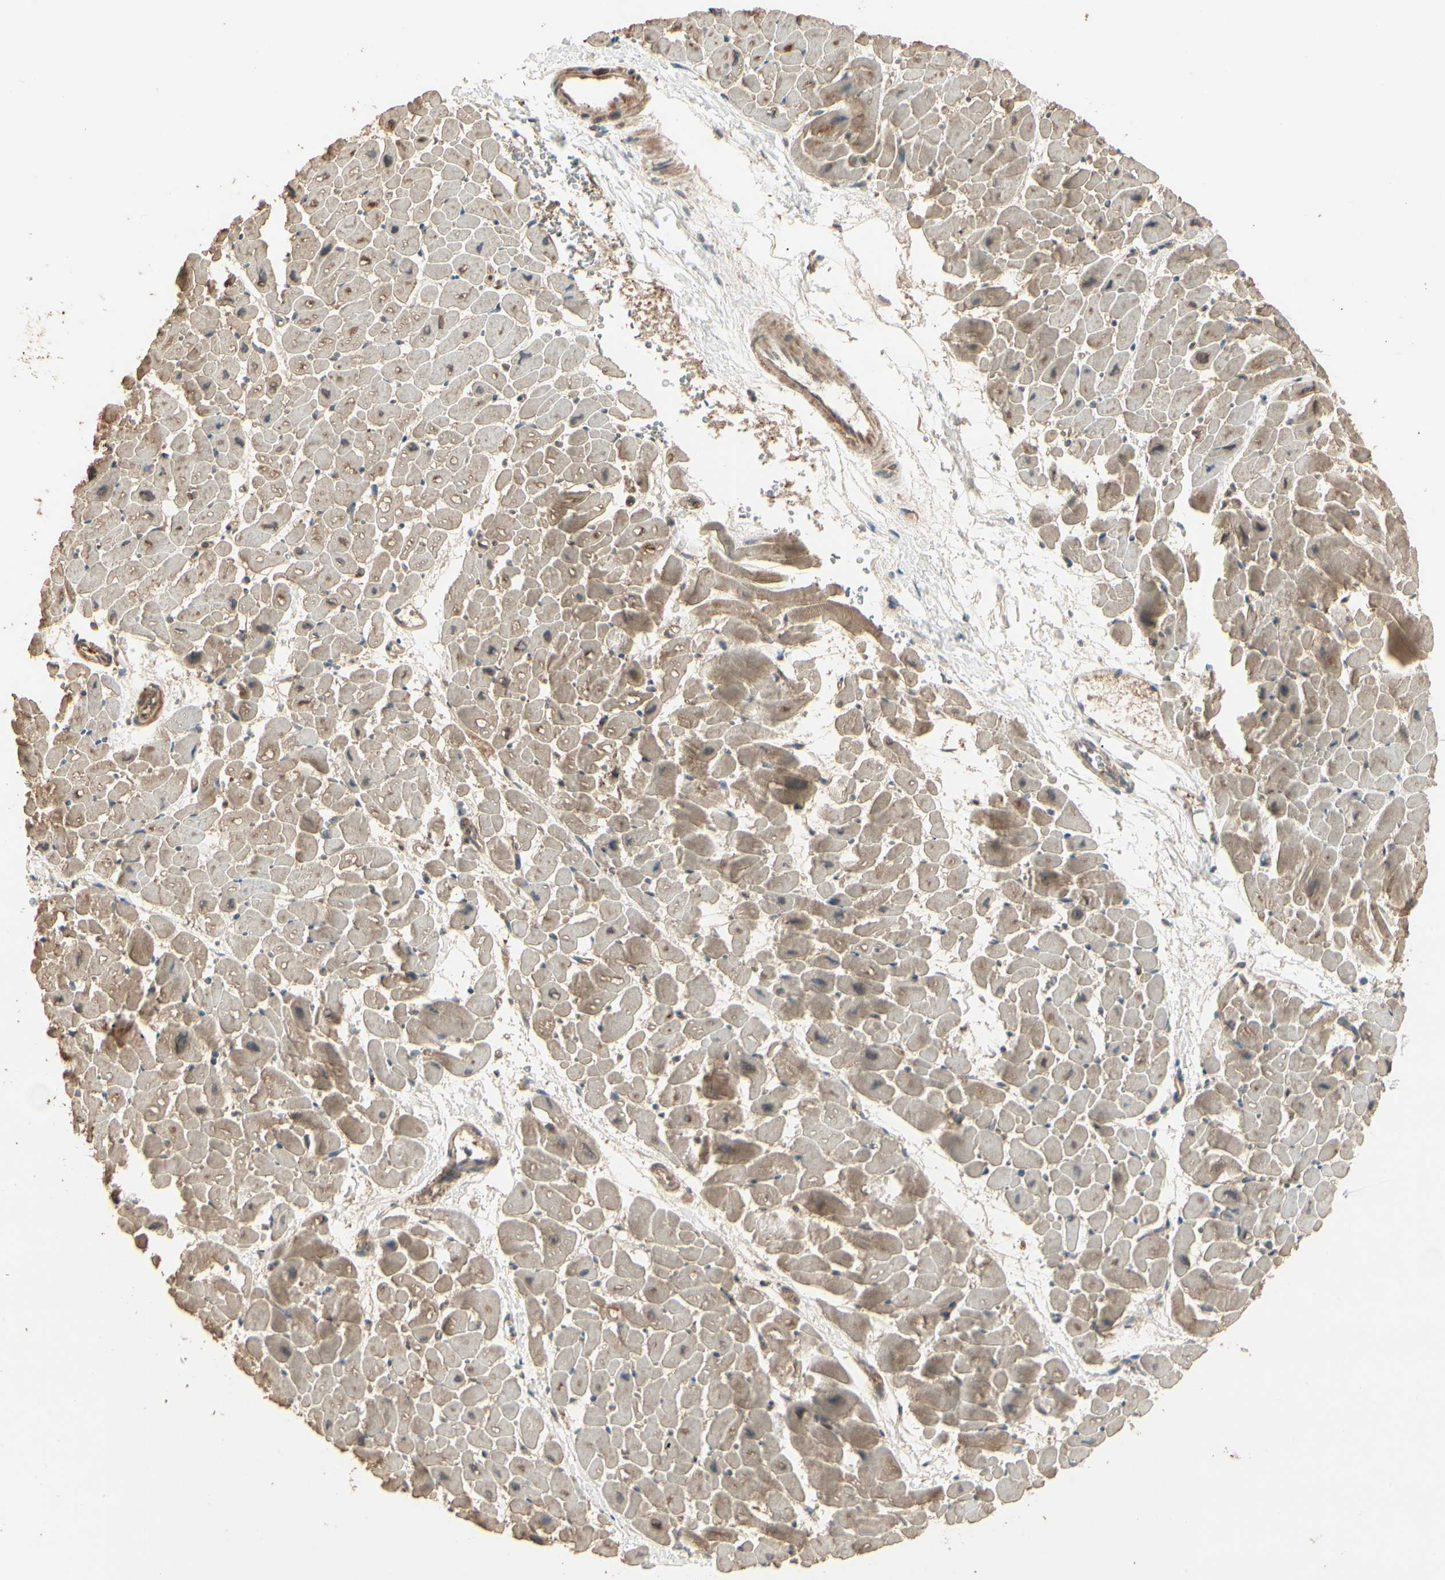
{"staining": {"intensity": "moderate", "quantity": ">75%", "location": "cytoplasmic/membranous"}, "tissue": "heart muscle", "cell_type": "Cardiomyocytes", "image_type": "normal", "snomed": [{"axis": "morphology", "description": "Normal tissue, NOS"}, {"axis": "topography", "description": "Heart"}], "caption": "Immunohistochemical staining of benign heart muscle reveals moderate cytoplasmic/membranous protein staining in approximately >75% of cardiomyocytes.", "gene": "CCT7", "patient": {"sex": "male", "age": 45}}